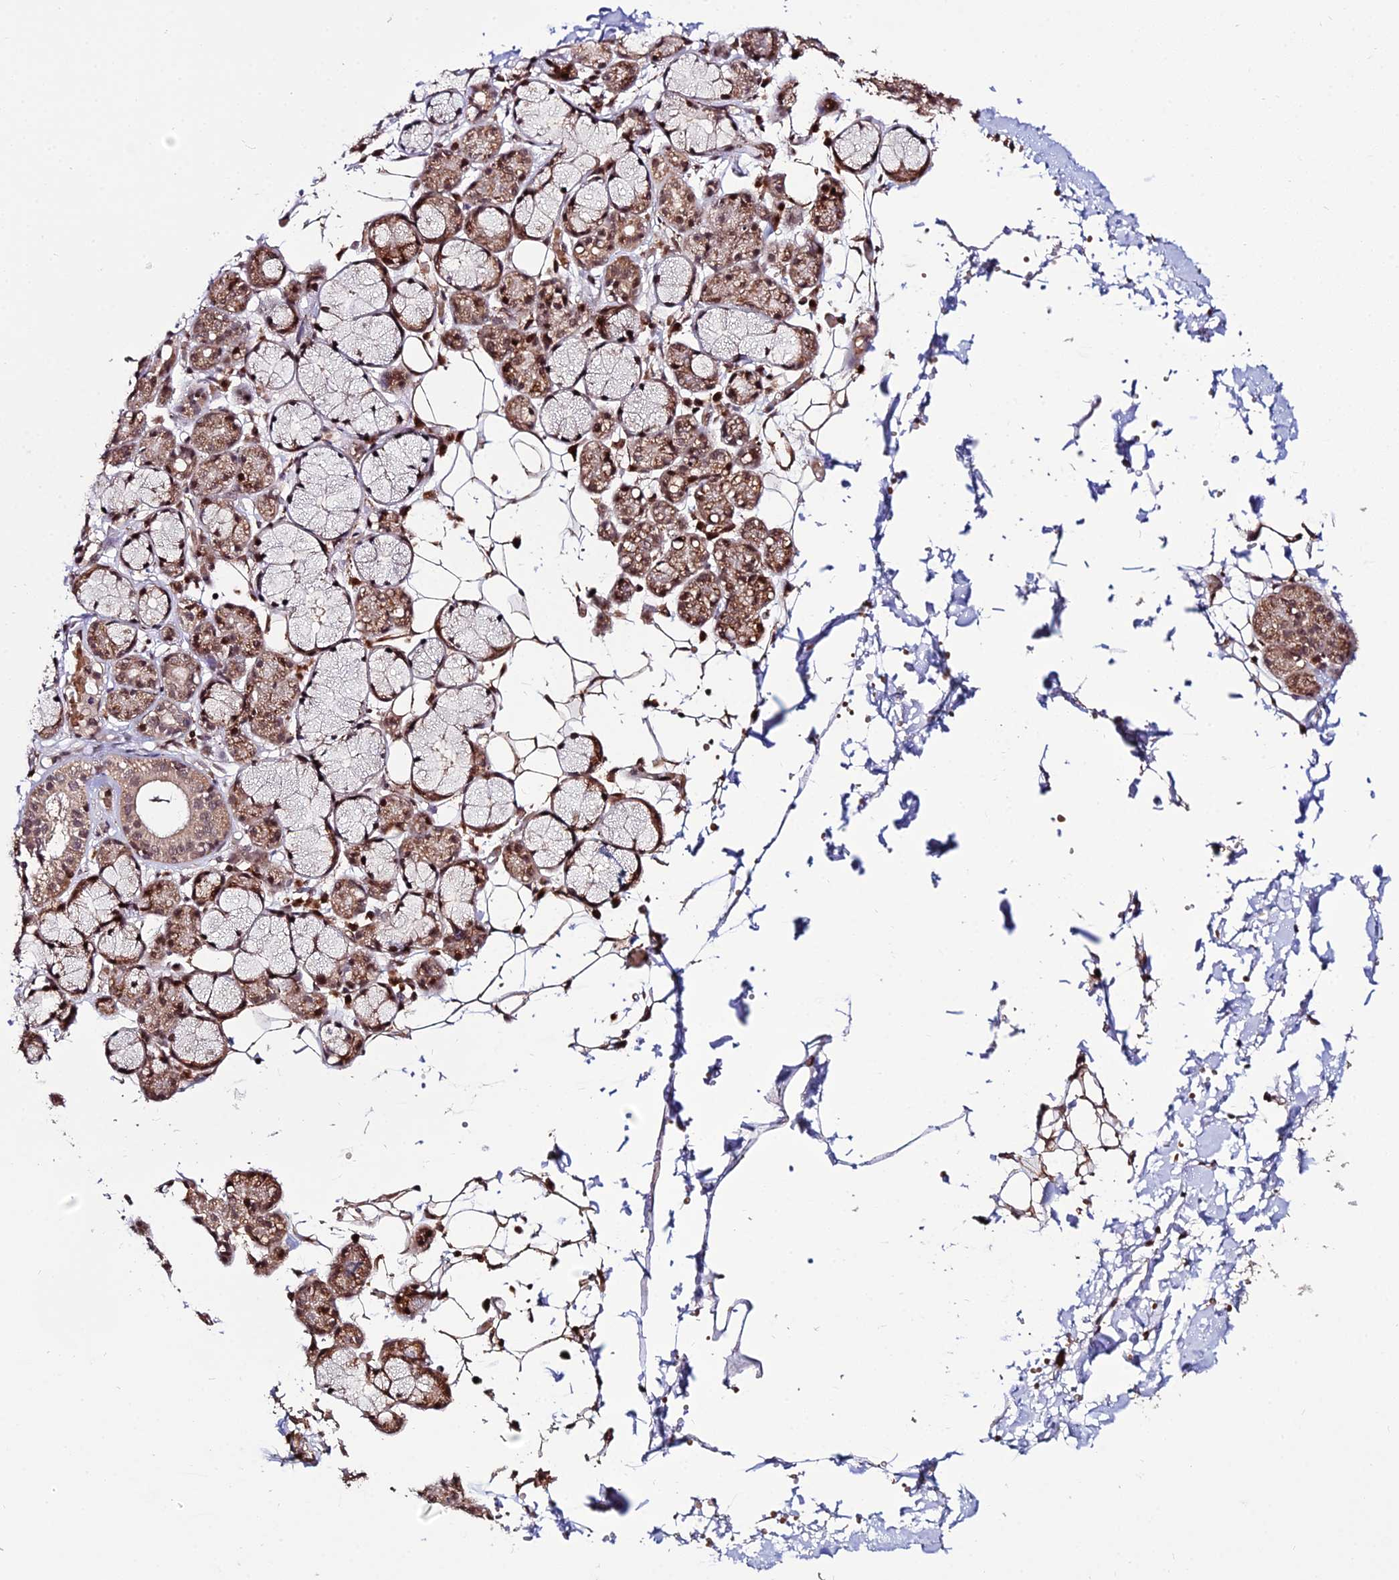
{"staining": {"intensity": "moderate", "quantity": ">75%", "location": "cytoplasmic/membranous,nuclear"}, "tissue": "salivary gland", "cell_type": "Glandular cells", "image_type": "normal", "snomed": [{"axis": "morphology", "description": "Normal tissue, NOS"}, {"axis": "topography", "description": "Salivary gland"}], "caption": "IHC image of benign salivary gland: human salivary gland stained using immunohistochemistry demonstrates medium levels of moderate protein expression localized specifically in the cytoplasmic/membranous,nuclear of glandular cells, appearing as a cytoplasmic/membranous,nuclear brown color.", "gene": "CIB3", "patient": {"sex": "male", "age": 63}}